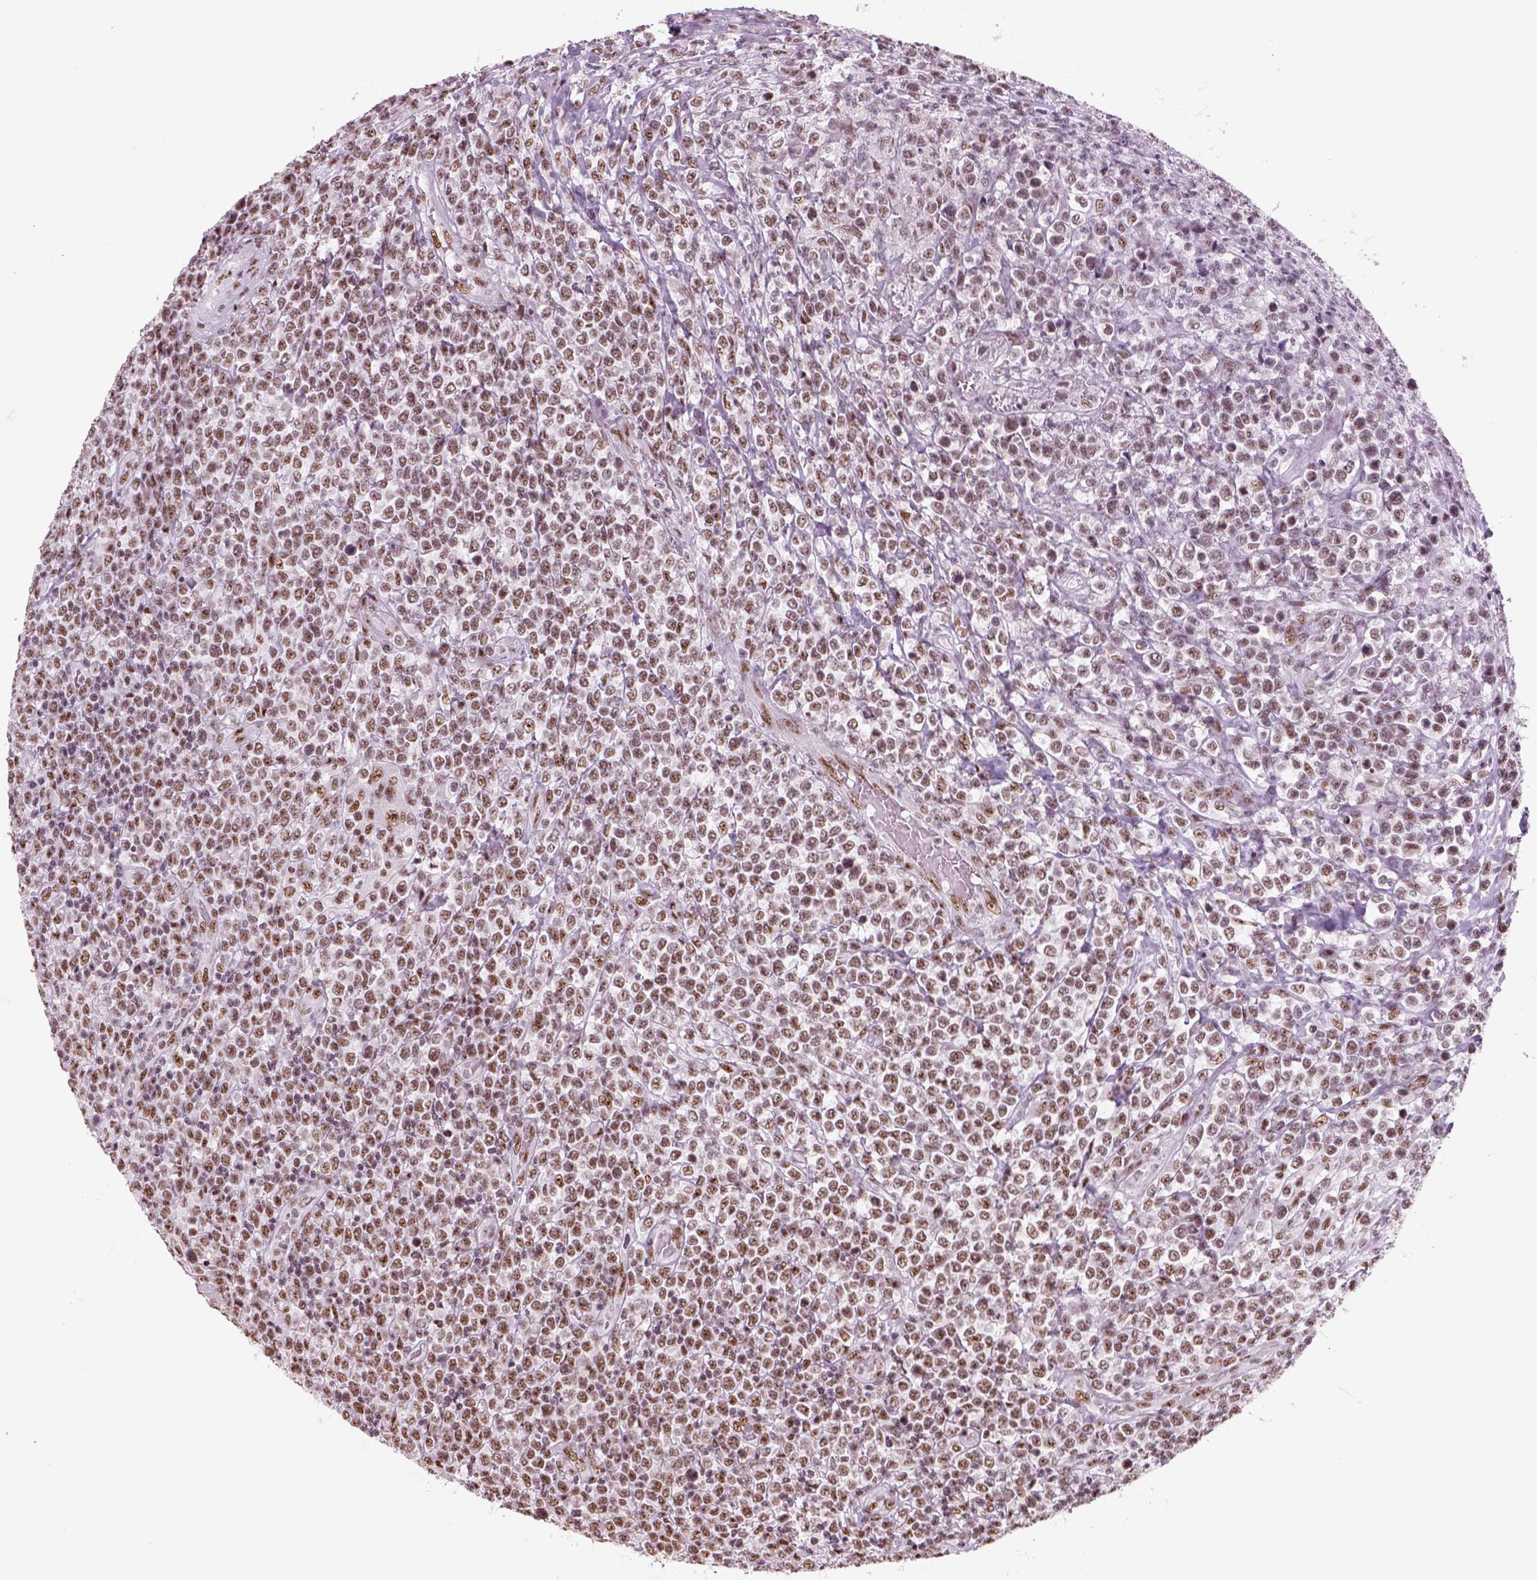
{"staining": {"intensity": "moderate", "quantity": ">75%", "location": "nuclear"}, "tissue": "lymphoma", "cell_type": "Tumor cells", "image_type": "cancer", "snomed": [{"axis": "morphology", "description": "Malignant lymphoma, non-Hodgkin's type, High grade"}, {"axis": "topography", "description": "Soft tissue"}], "caption": "Immunohistochemical staining of lymphoma shows medium levels of moderate nuclear protein positivity in about >75% of tumor cells.", "gene": "GTF2F1", "patient": {"sex": "female", "age": 56}}